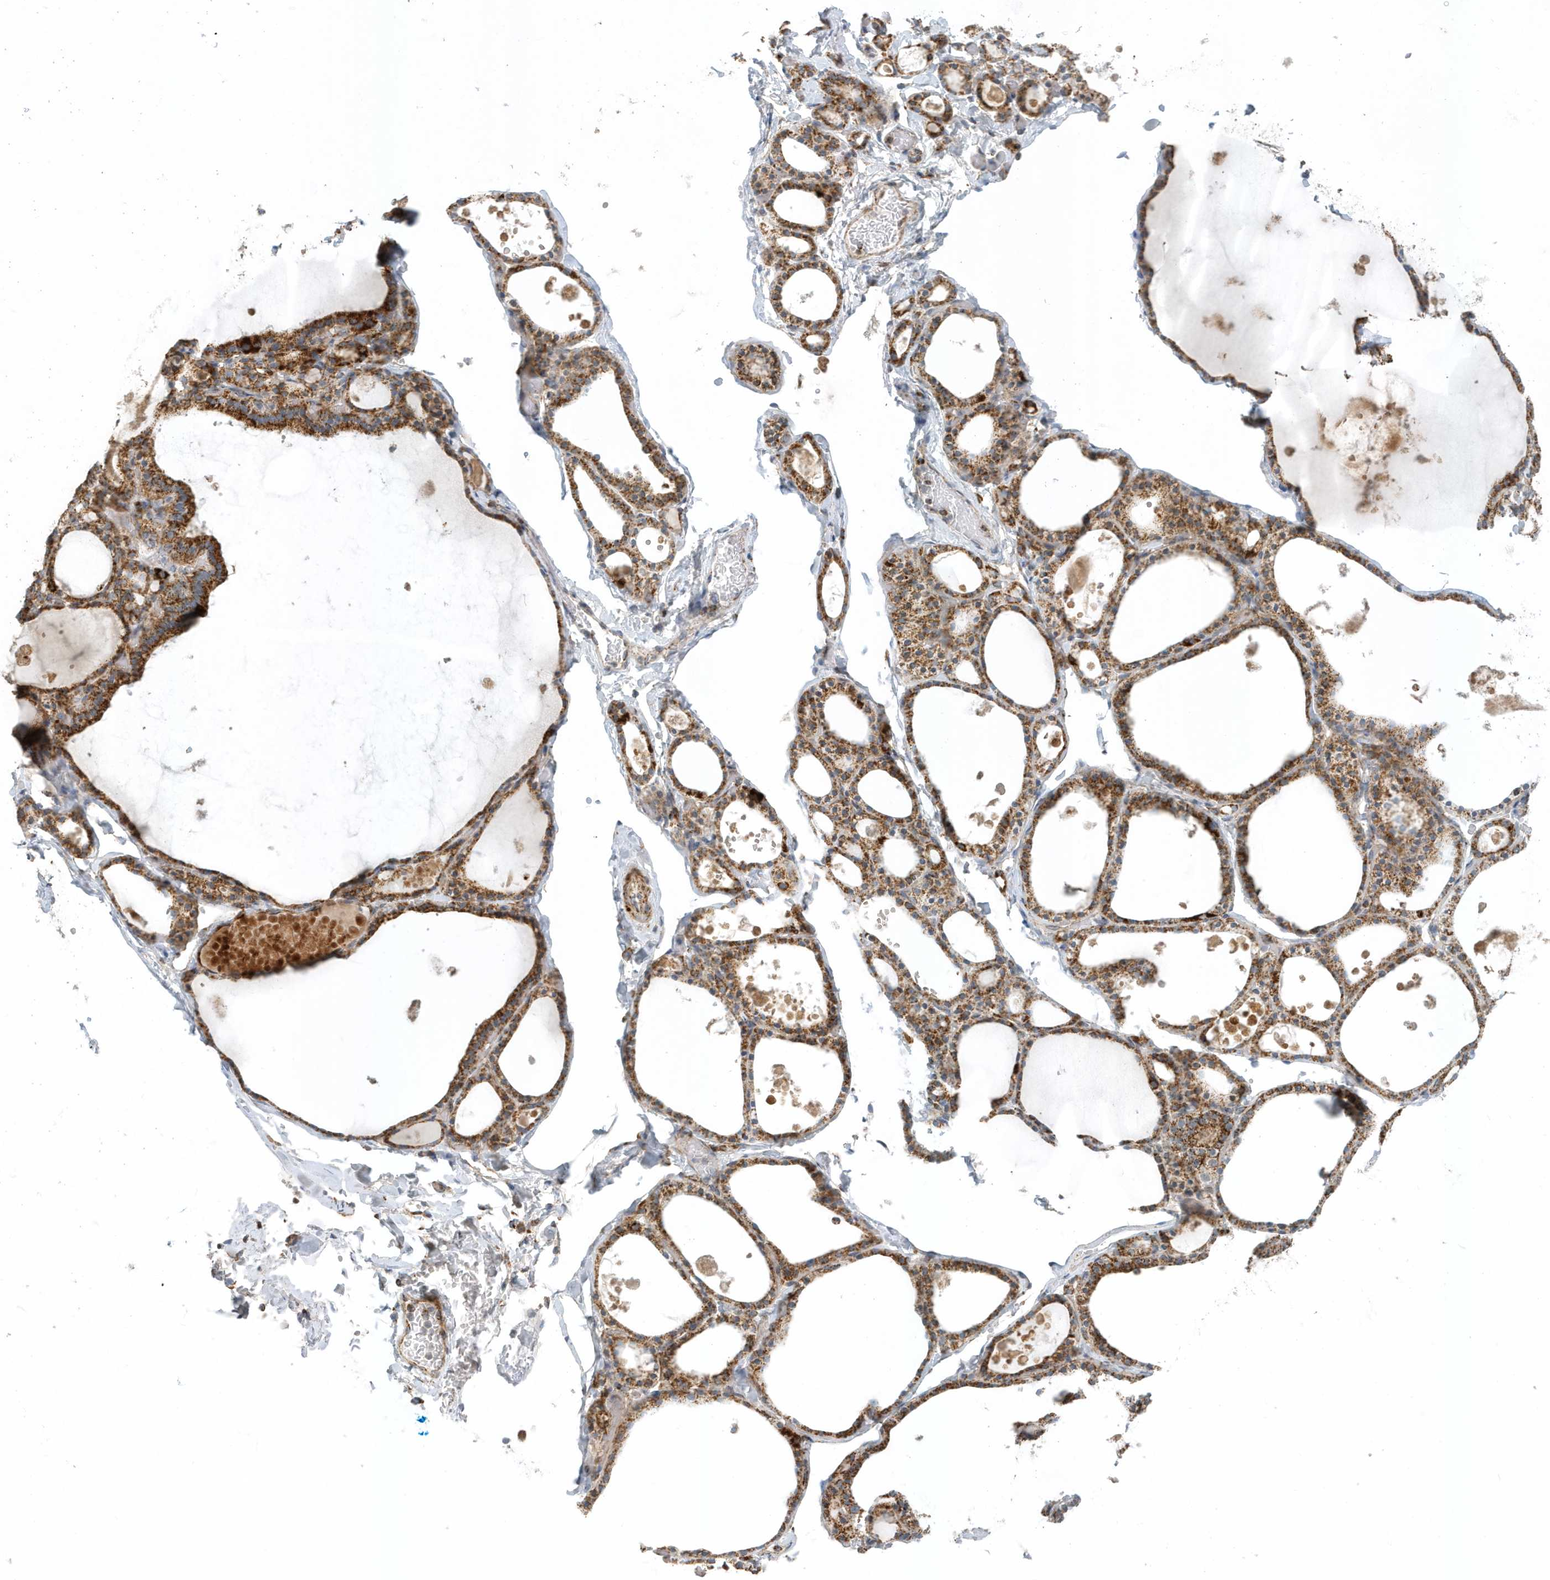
{"staining": {"intensity": "strong", "quantity": ">75%", "location": "cytoplasmic/membranous"}, "tissue": "thyroid gland", "cell_type": "Glandular cells", "image_type": "normal", "snomed": [{"axis": "morphology", "description": "Normal tissue, NOS"}, {"axis": "topography", "description": "Thyroid gland"}], "caption": "Strong cytoplasmic/membranous staining for a protein is appreciated in about >75% of glandular cells of unremarkable thyroid gland using immunohistochemistry.", "gene": "MAN1A1", "patient": {"sex": "male", "age": 56}}